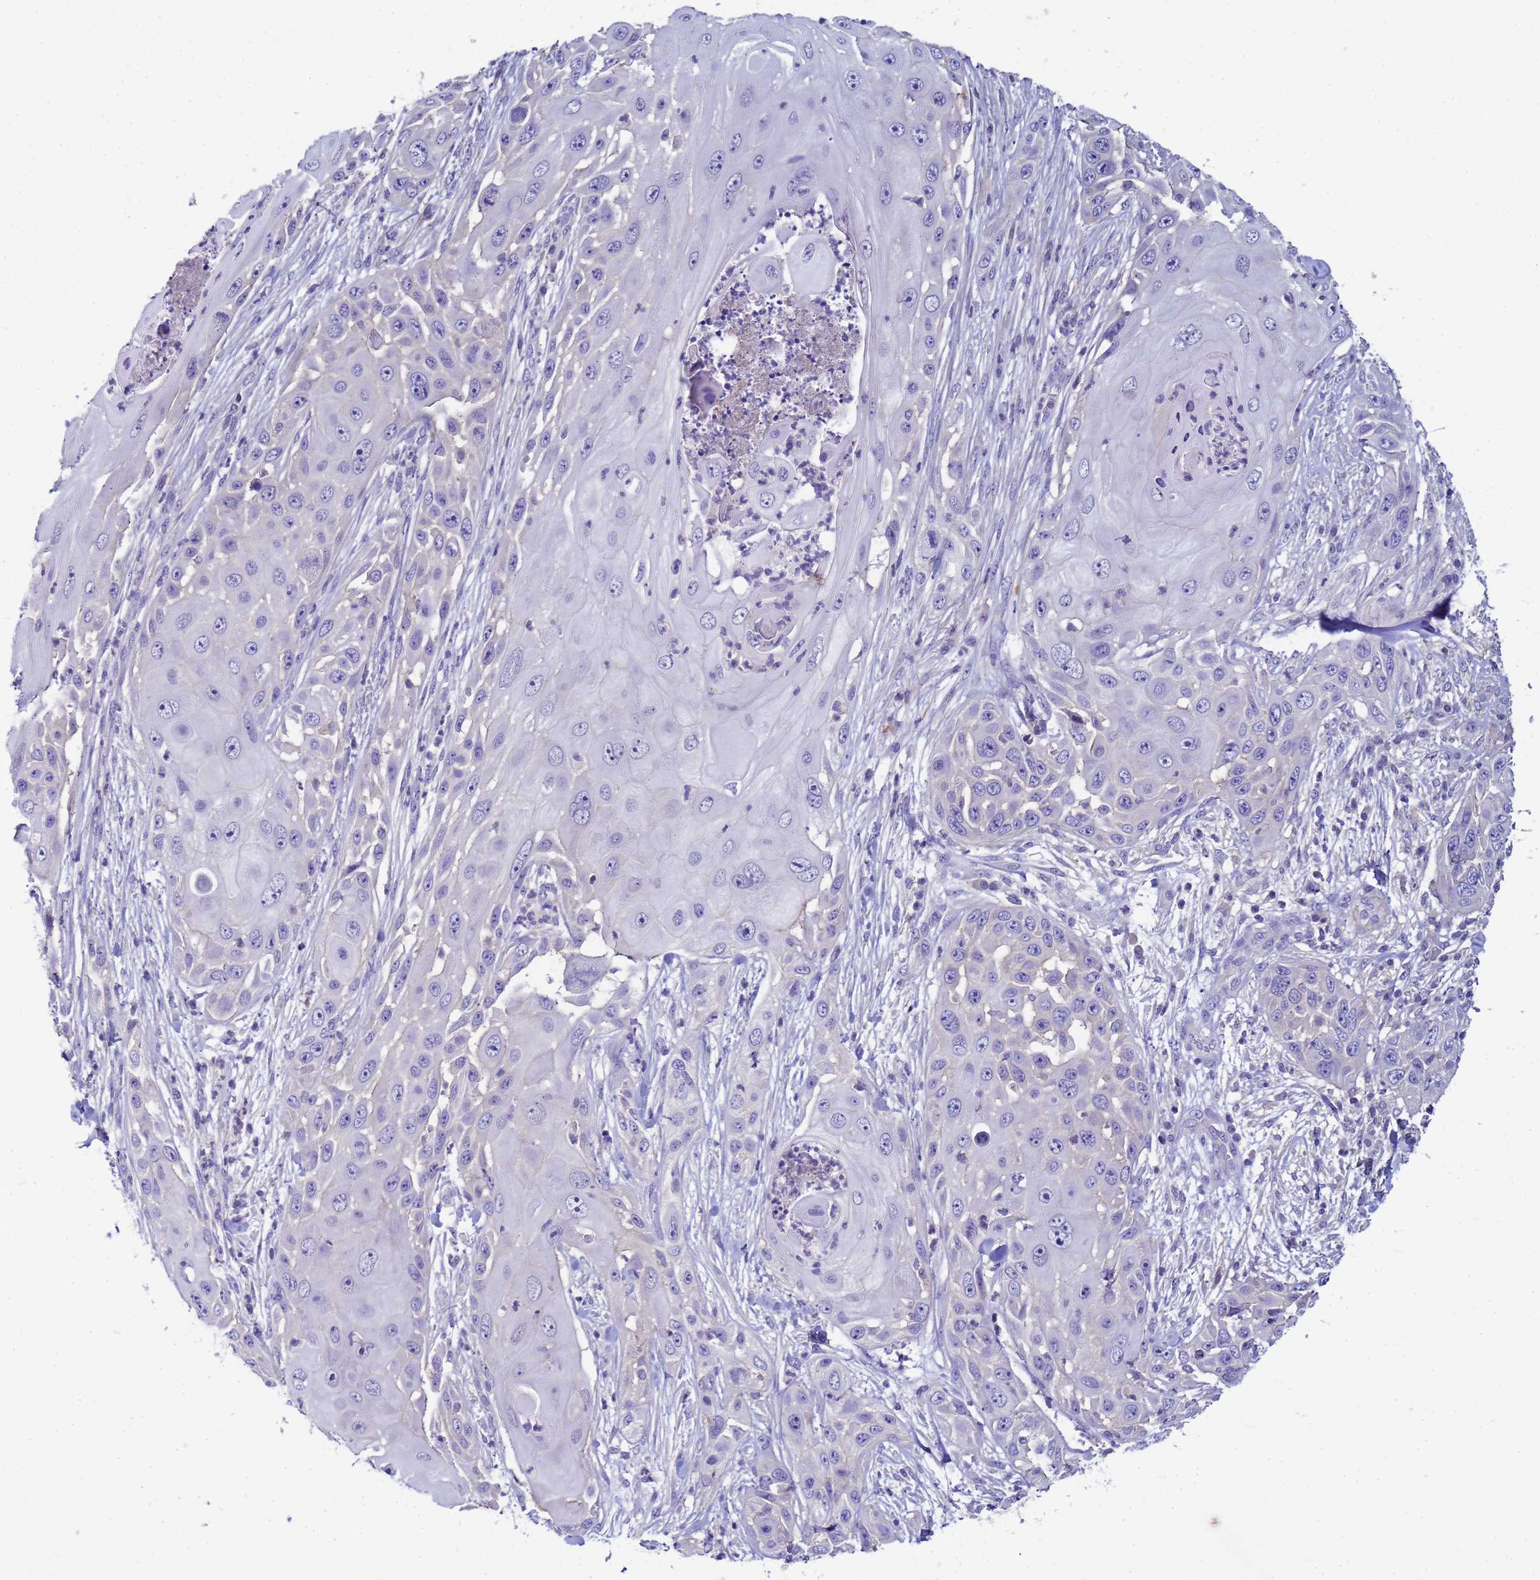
{"staining": {"intensity": "negative", "quantity": "none", "location": "none"}, "tissue": "skin cancer", "cell_type": "Tumor cells", "image_type": "cancer", "snomed": [{"axis": "morphology", "description": "Squamous cell carcinoma, NOS"}, {"axis": "topography", "description": "Skin"}], "caption": "IHC photomicrograph of neoplastic tissue: squamous cell carcinoma (skin) stained with DAB demonstrates no significant protein staining in tumor cells.", "gene": "KLHL13", "patient": {"sex": "female", "age": 44}}